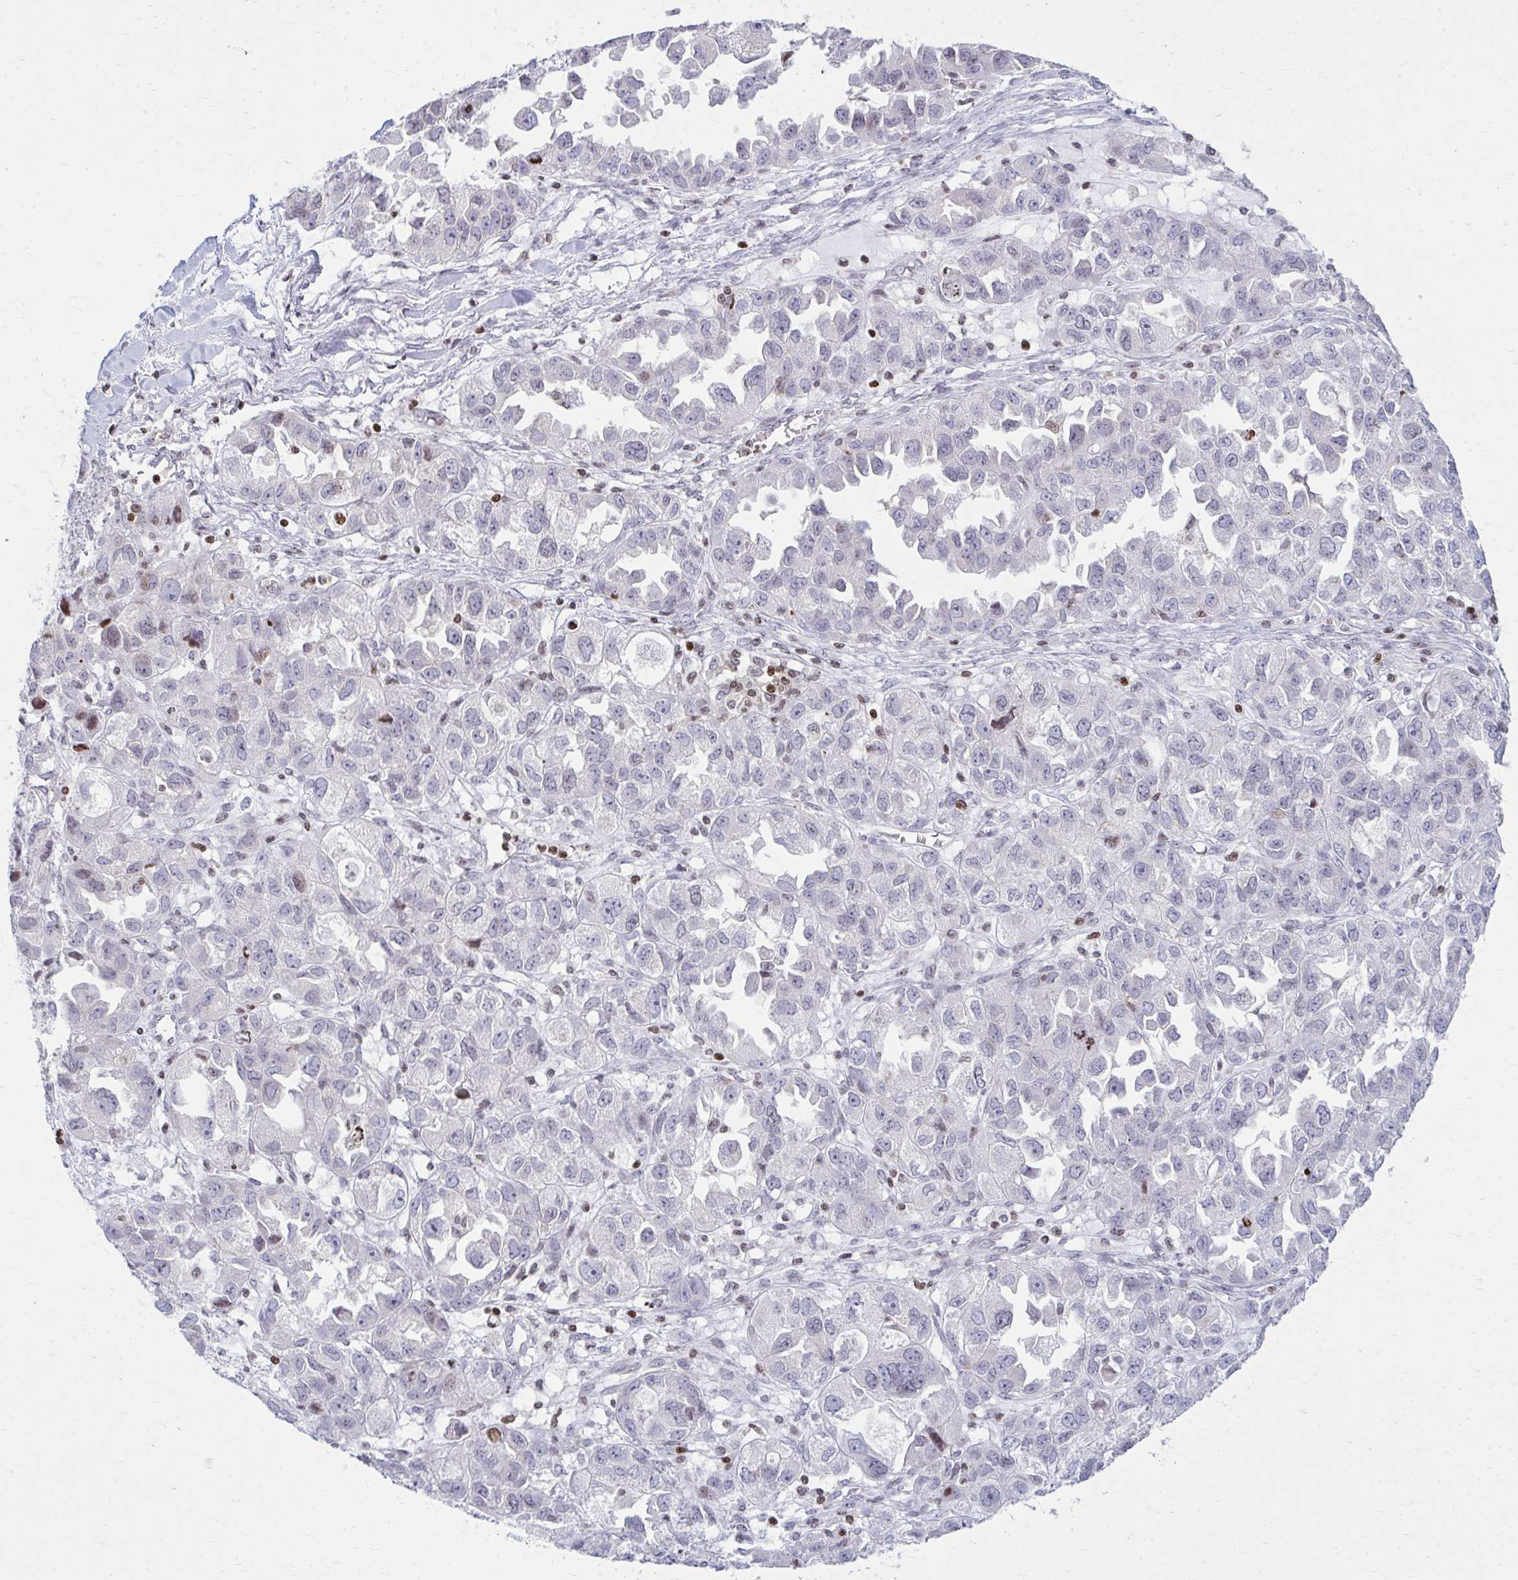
{"staining": {"intensity": "weak", "quantity": "<25%", "location": "nuclear"}, "tissue": "ovarian cancer", "cell_type": "Tumor cells", "image_type": "cancer", "snomed": [{"axis": "morphology", "description": "Cystadenocarcinoma, serous, NOS"}, {"axis": "topography", "description": "Ovary"}], "caption": "Tumor cells show no significant protein positivity in ovarian serous cystadenocarcinoma. (DAB (3,3'-diaminobenzidine) IHC, high magnification).", "gene": "AP5M1", "patient": {"sex": "female", "age": 84}}